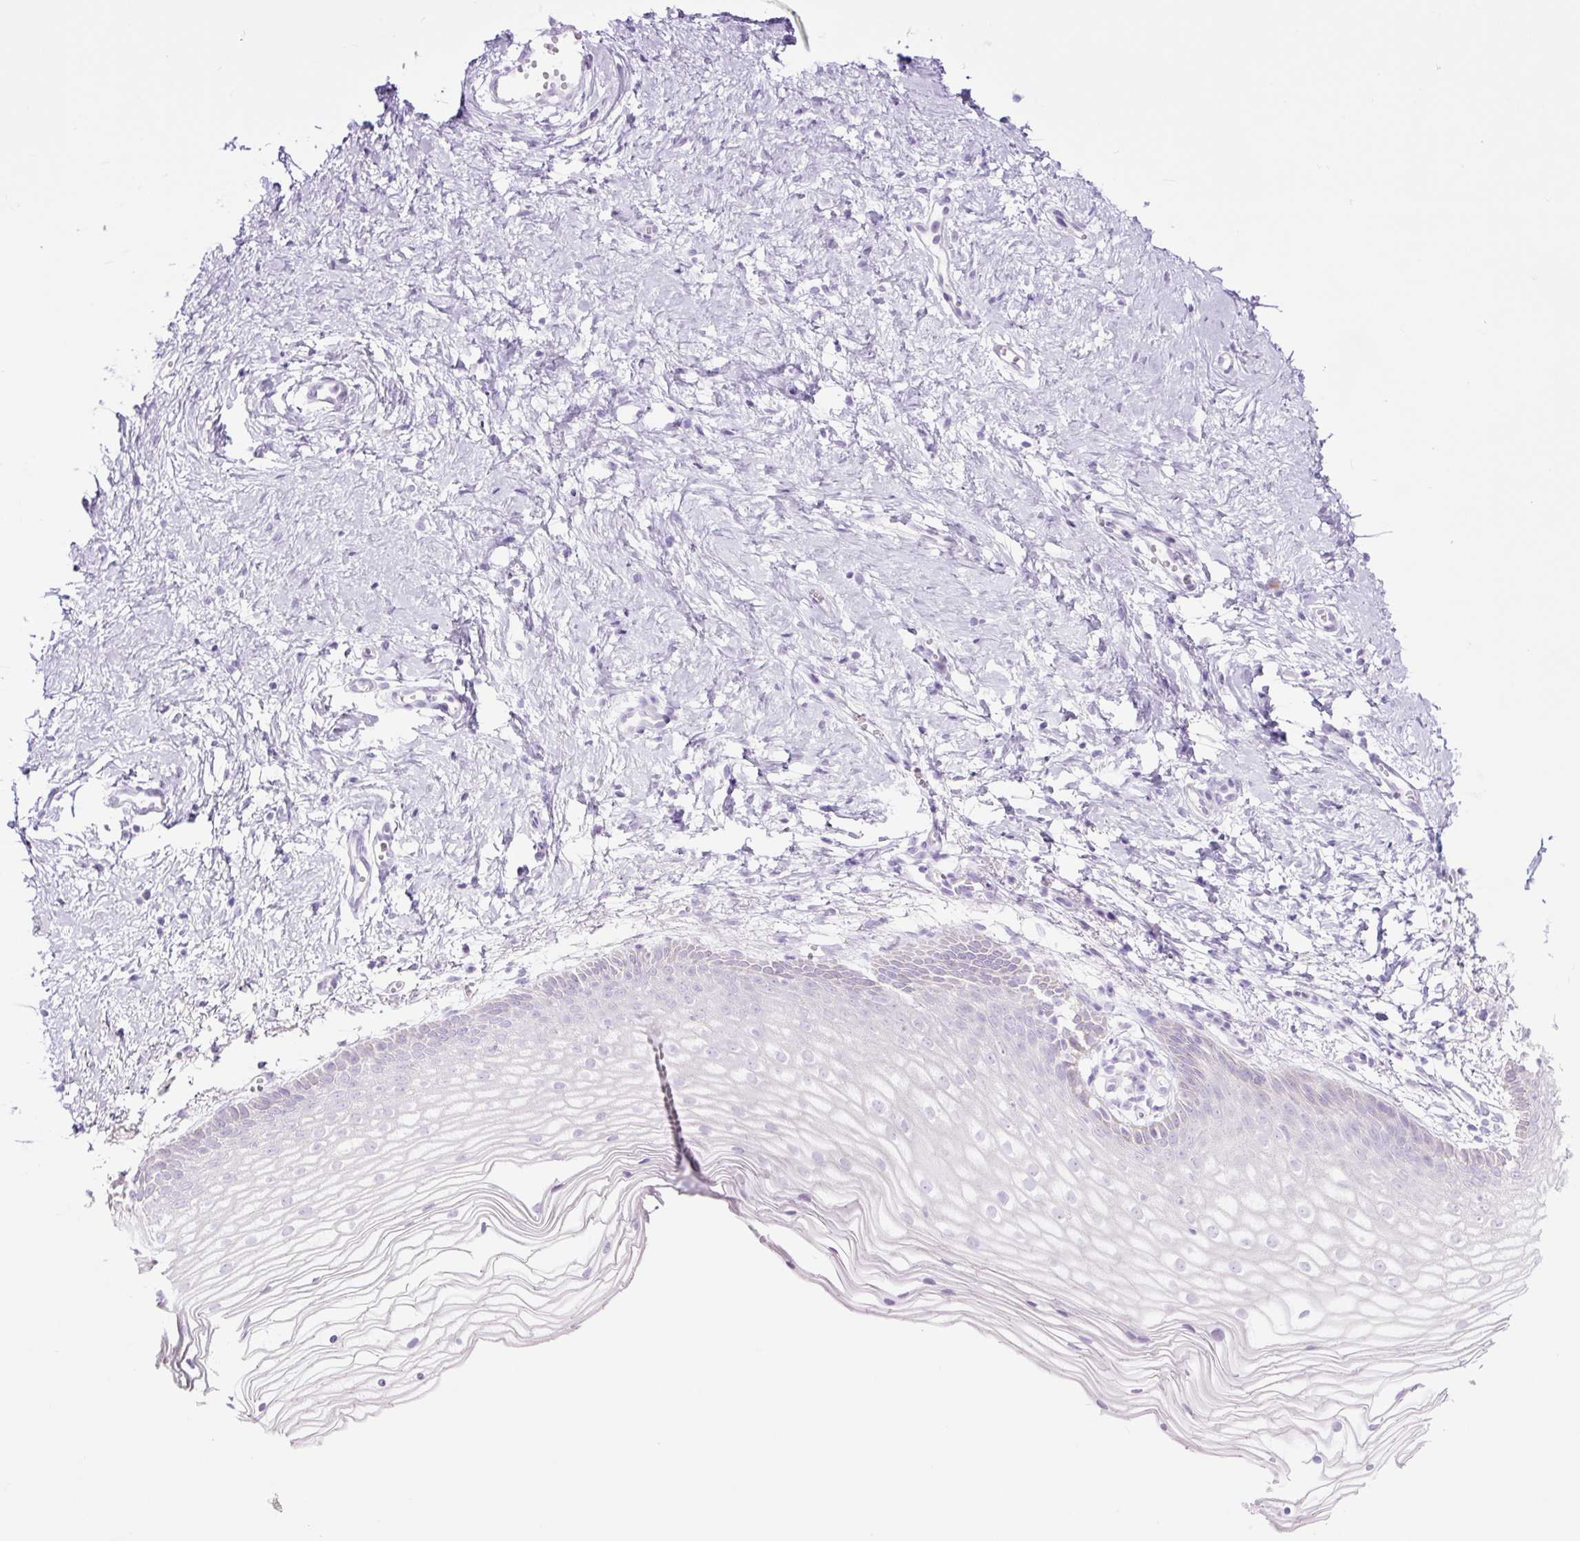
{"staining": {"intensity": "negative", "quantity": "none", "location": "none"}, "tissue": "vagina", "cell_type": "Squamous epithelial cells", "image_type": "normal", "snomed": [{"axis": "morphology", "description": "Normal tissue, NOS"}, {"axis": "topography", "description": "Vagina"}], "caption": "This image is of benign vagina stained with IHC to label a protein in brown with the nuclei are counter-stained blue. There is no staining in squamous epithelial cells. (DAB immunohistochemistry, high magnification).", "gene": "TFF2", "patient": {"sex": "female", "age": 56}}